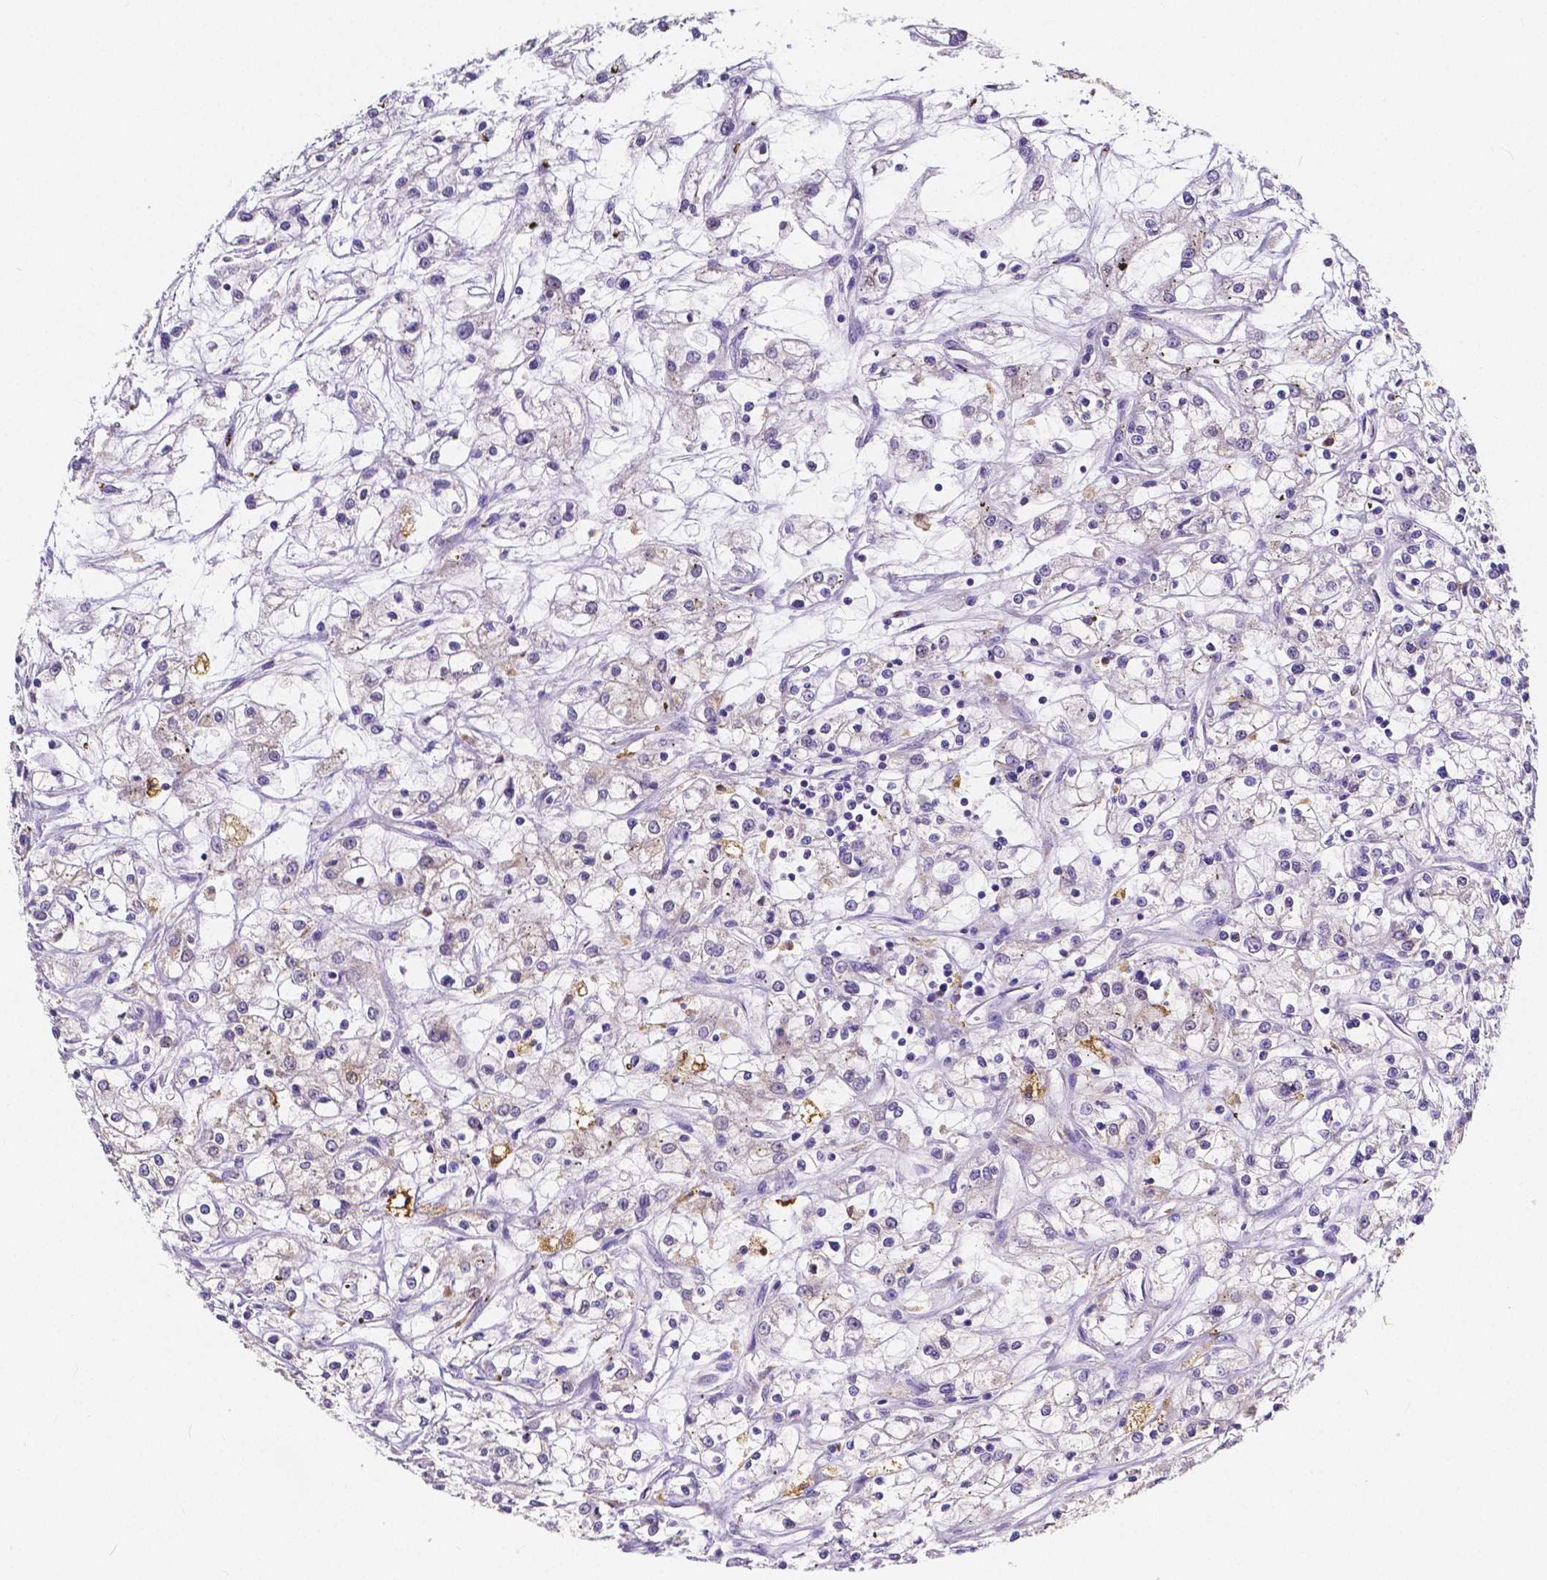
{"staining": {"intensity": "negative", "quantity": "none", "location": "none"}, "tissue": "renal cancer", "cell_type": "Tumor cells", "image_type": "cancer", "snomed": [{"axis": "morphology", "description": "Adenocarcinoma, NOS"}, {"axis": "topography", "description": "Kidney"}], "caption": "Human renal adenocarcinoma stained for a protein using immunohistochemistry reveals no expression in tumor cells.", "gene": "ACP5", "patient": {"sex": "female", "age": 59}}